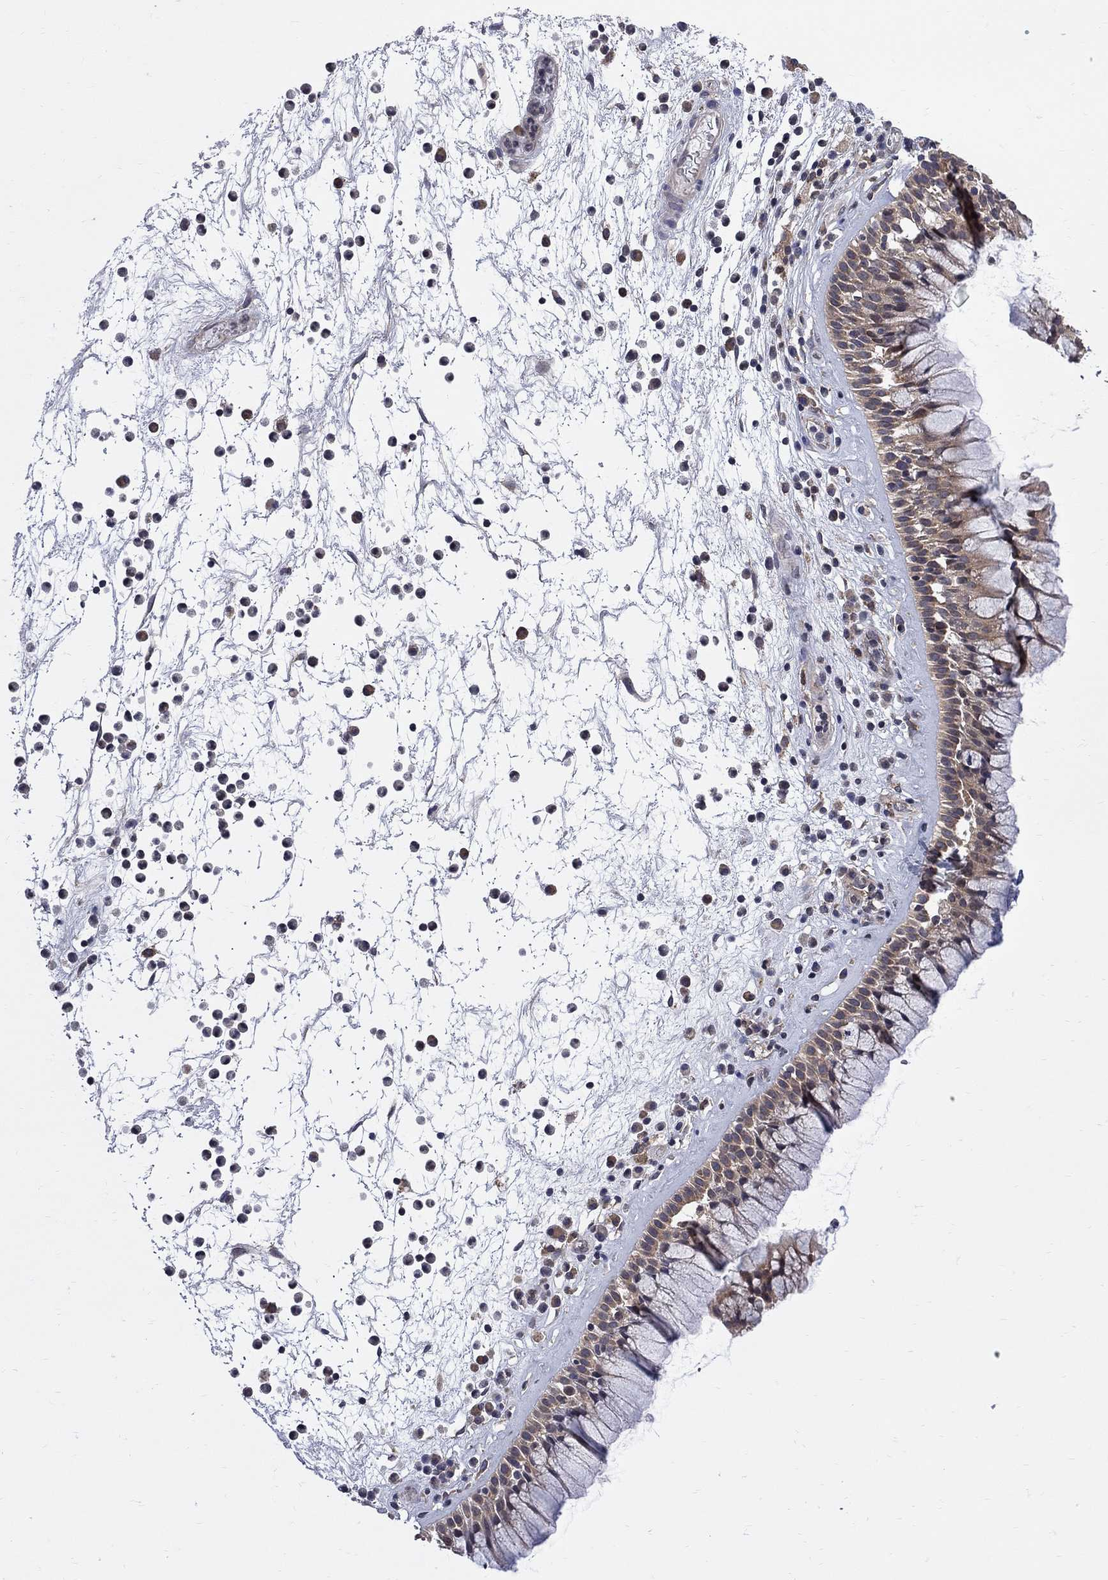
{"staining": {"intensity": "moderate", "quantity": ">75%", "location": "cytoplasmic/membranous"}, "tissue": "nasopharynx", "cell_type": "Respiratory epithelial cells", "image_type": "normal", "snomed": [{"axis": "morphology", "description": "Normal tissue, NOS"}, {"axis": "topography", "description": "Nasopharynx"}], "caption": "This image demonstrates immunohistochemistry staining of unremarkable nasopharynx, with medium moderate cytoplasmic/membranous staining in about >75% of respiratory epithelial cells.", "gene": "CNOT11", "patient": {"sex": "male", "age": 77}}